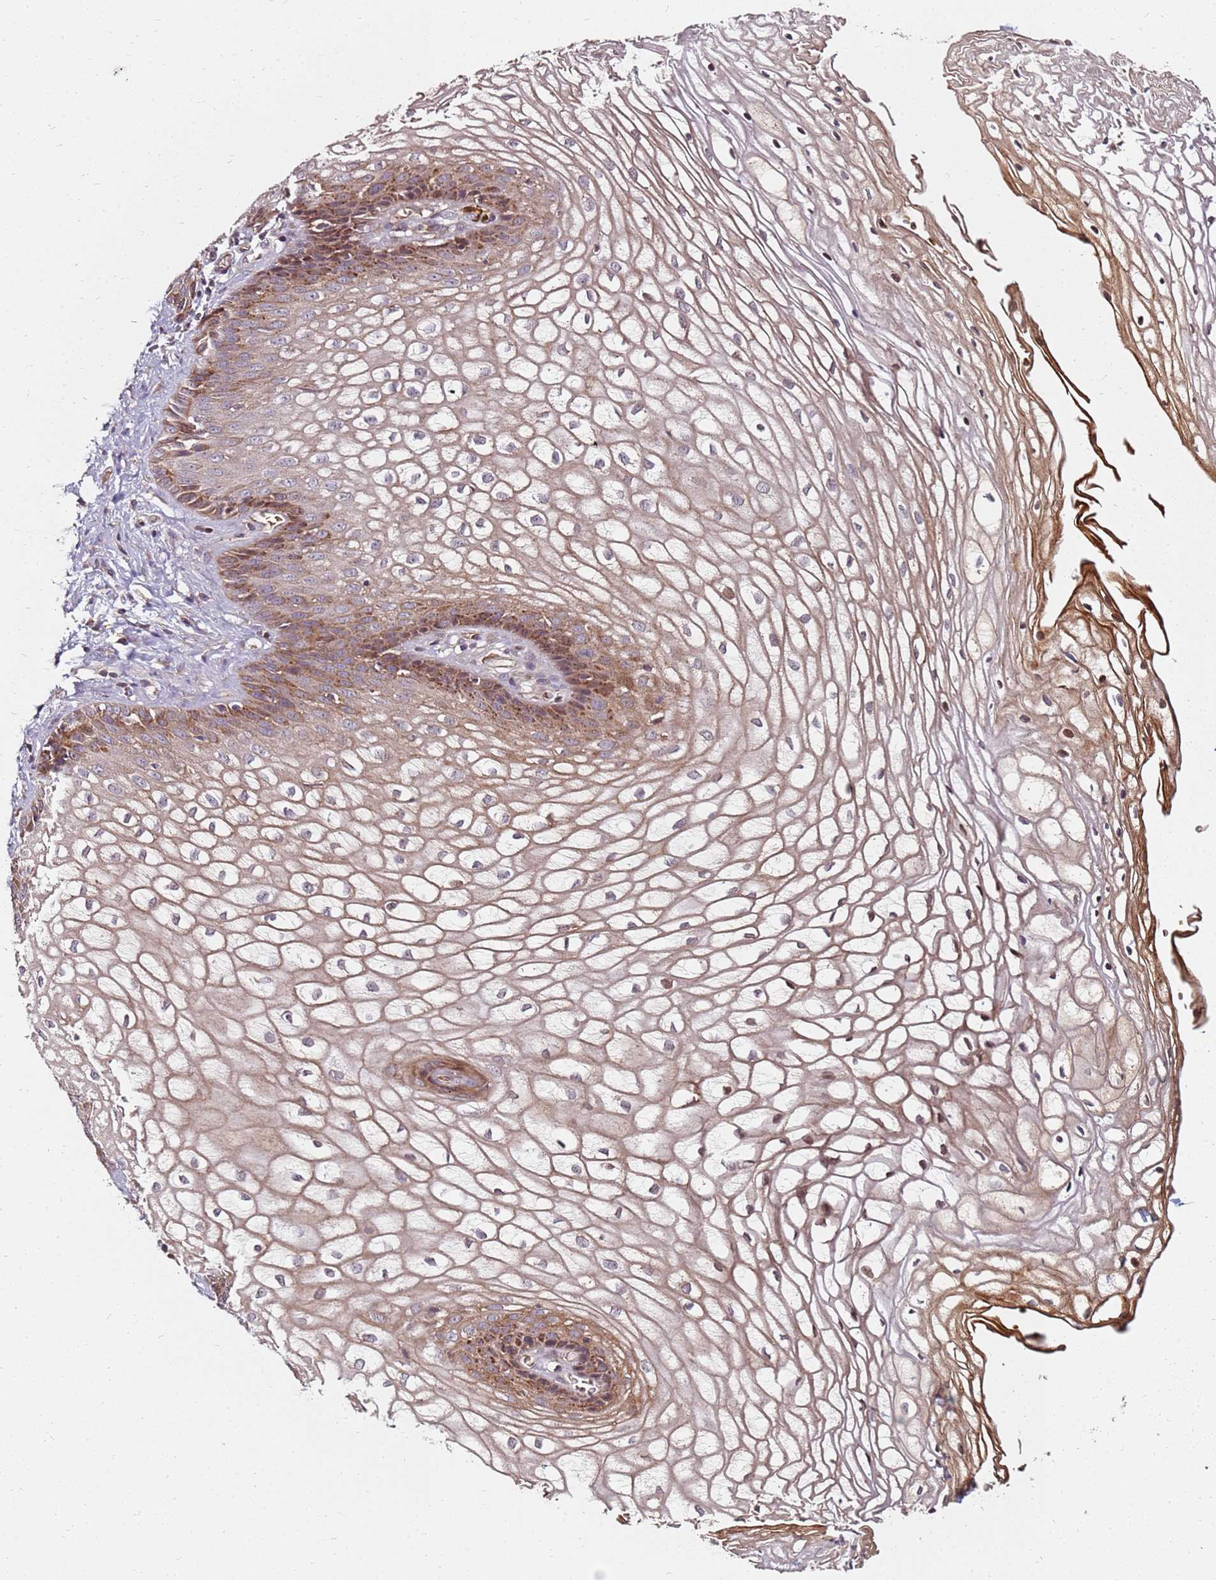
{"staining": {"intensity": "moderate", "quantity": ">75%", "location": "cytoplasmic/membranous,nuclear"}, "tissue": "vagina", "cell_type": "Squamous epithelial cells", "image_type": "normal", "snomed": [{"axis": "morphology", "description": "Normal tissue, NOS"}, {"axis": "topography", "description": "Vagina"}], "caption": "The immunohistochemical stain labels moderate cytoplasmic/membranous,nuclear staining in squamous epithelial cells of benign vagina. (DAB IHC, brown staining for protein, blue staining for nuclei).", "gene": "RNF11", "patient": {"sex": "female", "age": 34}}